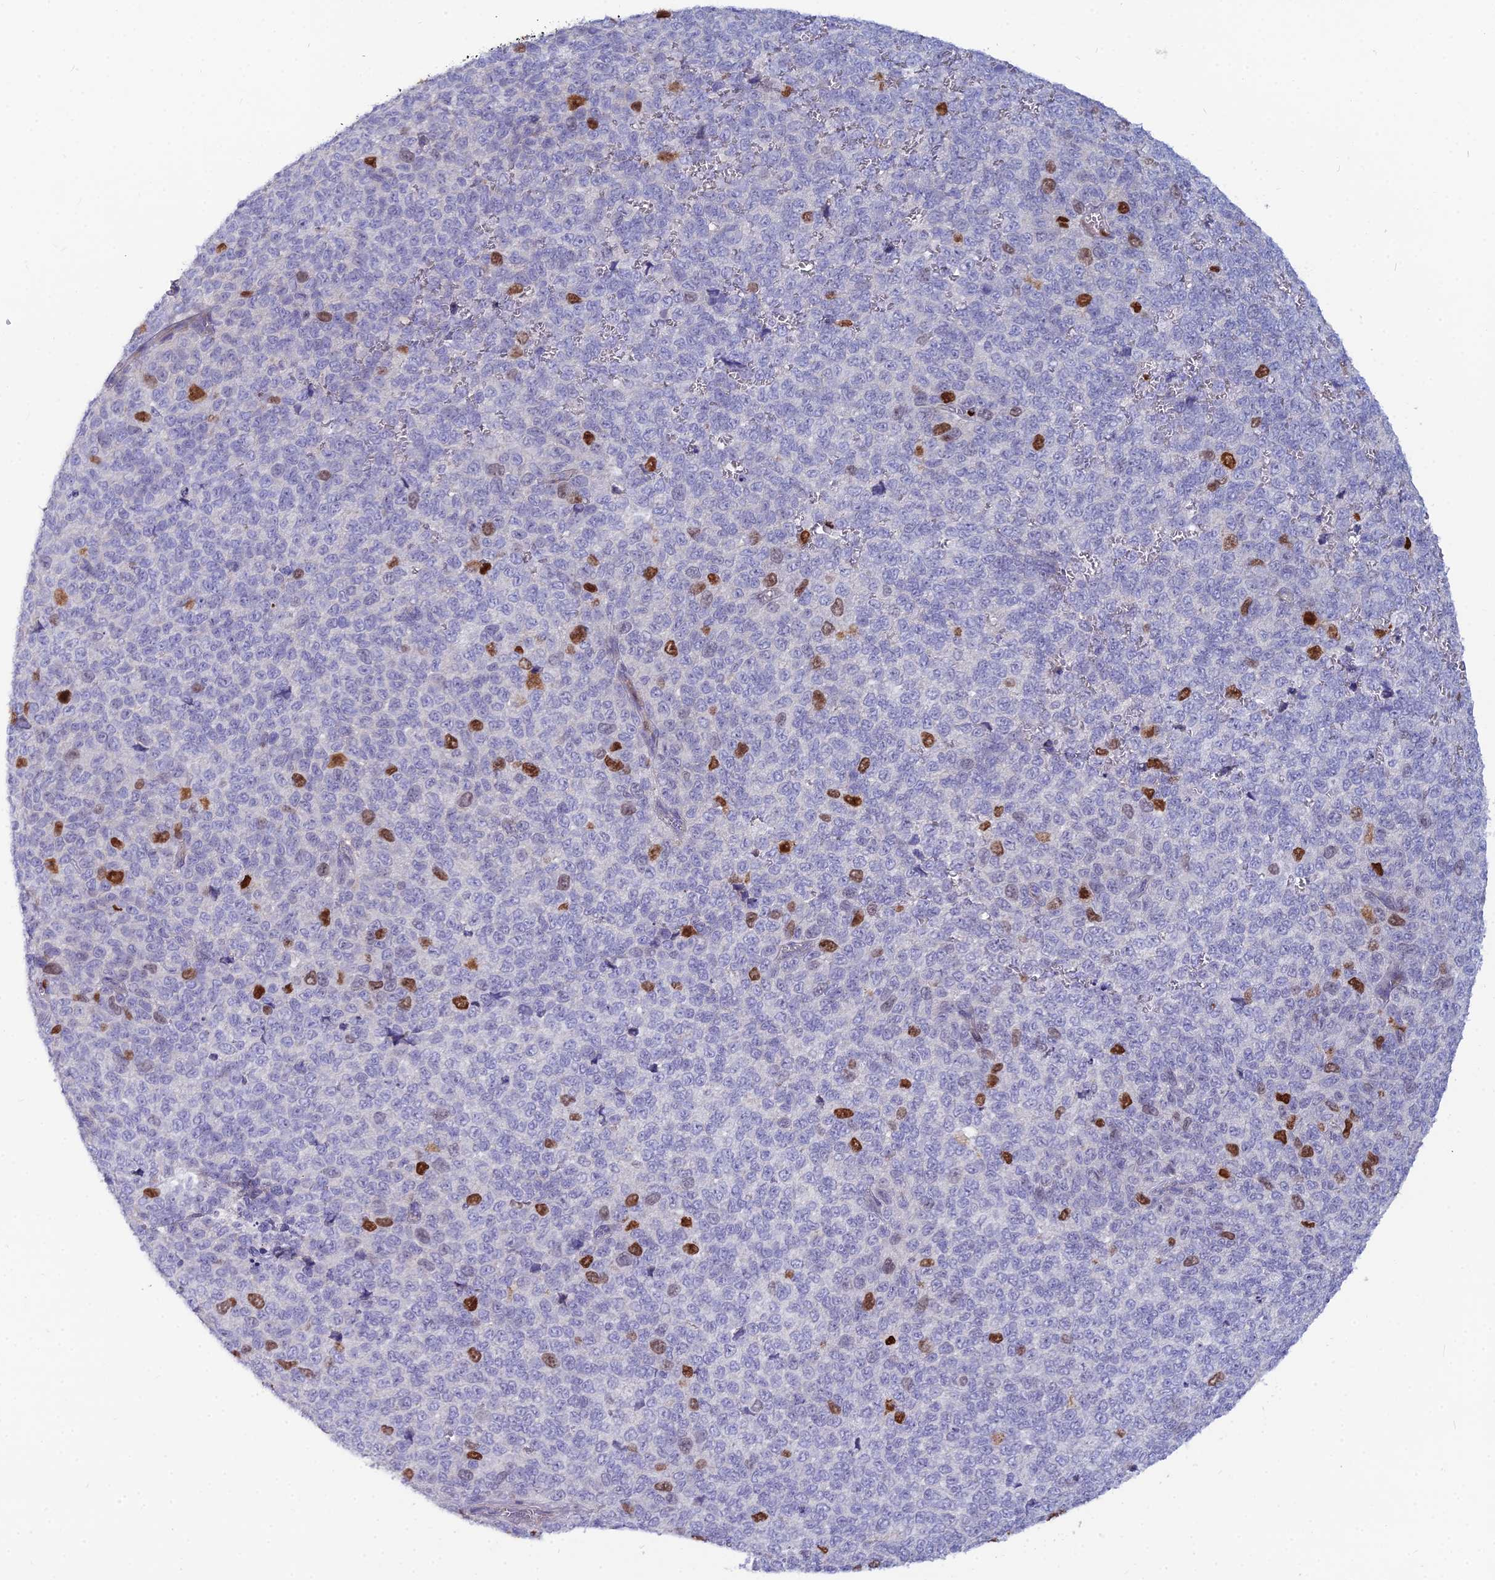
{"staining": {"intensity": "strong", "quantity": "<25%", "location": "nuclear"}, "tissue": "melanoma", "cell_type": "Tumor cells", "image_type": "cancer", "snomed": [{"axis": "morphology", "description": "Malignant melanoma, NOS"}, {"axis": "topography", "description": "Nose, NOS"}], "caption": "DAB (3,3'-diaminobenzidine) immunohistochemical staining of human melanoma displays strong nuclear protein staining in about <25% of tumor cells.", "gene": "NUSAP1", "patient": {"sex": "female", "age": 48}}